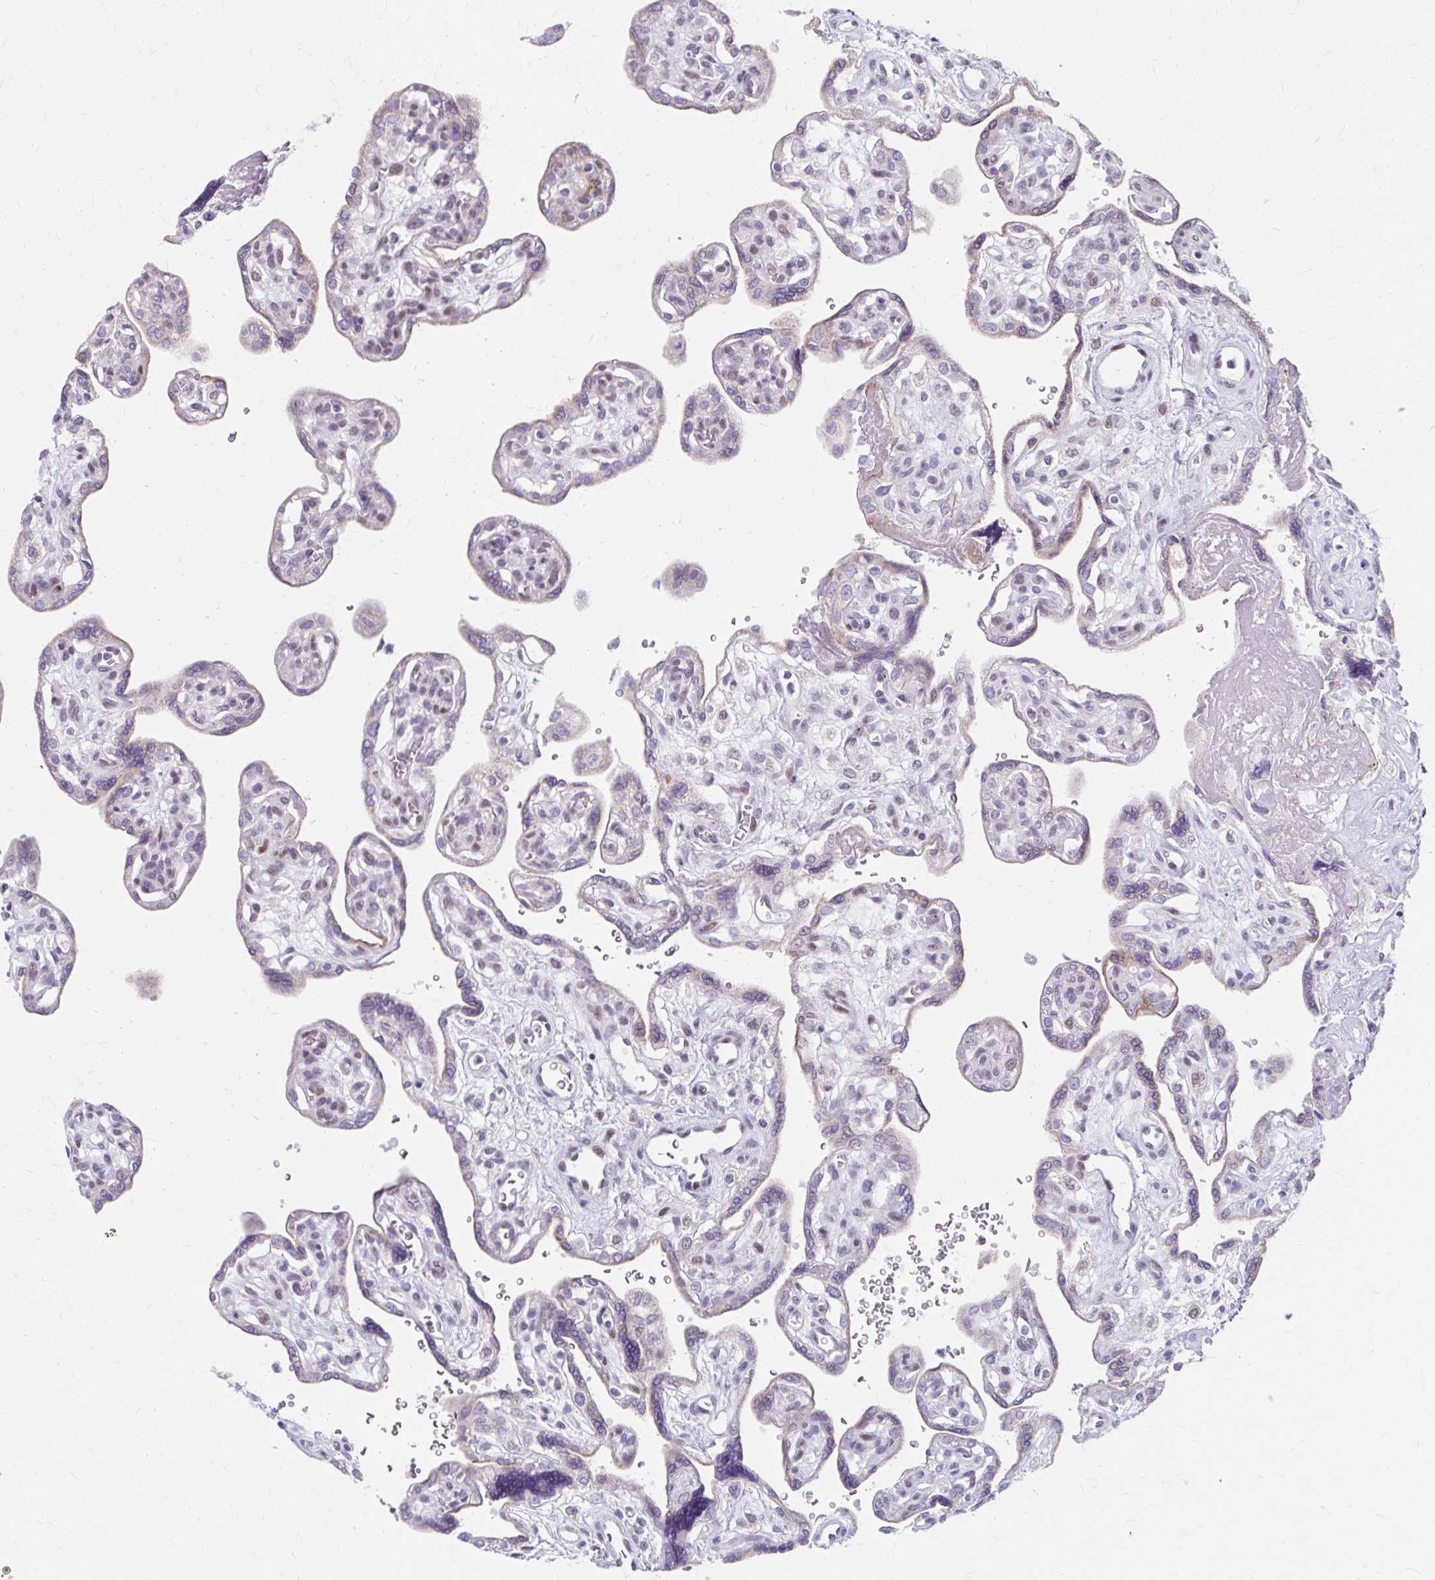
{"staining": {"intensity": "weak", "quantity": "25%-75%", "location": "cytoplasmic/membranous"}, "tissue": "placenta", "cell_type": "Decidual cells", "image_type": "normal", "snomed": [{"axis": "morphology", "description": "Normal tissue, NOS"}, {"axis": "topography", "description": "Placenta"}], "caption": "Immunohistochemical staining of unremarkable human placenta shows low levels of weak cytoplasmic/membranous staining in approximately 25%-75% of decidual cells.", "gene": "BEAN1", "patient": {"sex": "female", "age": 39}}